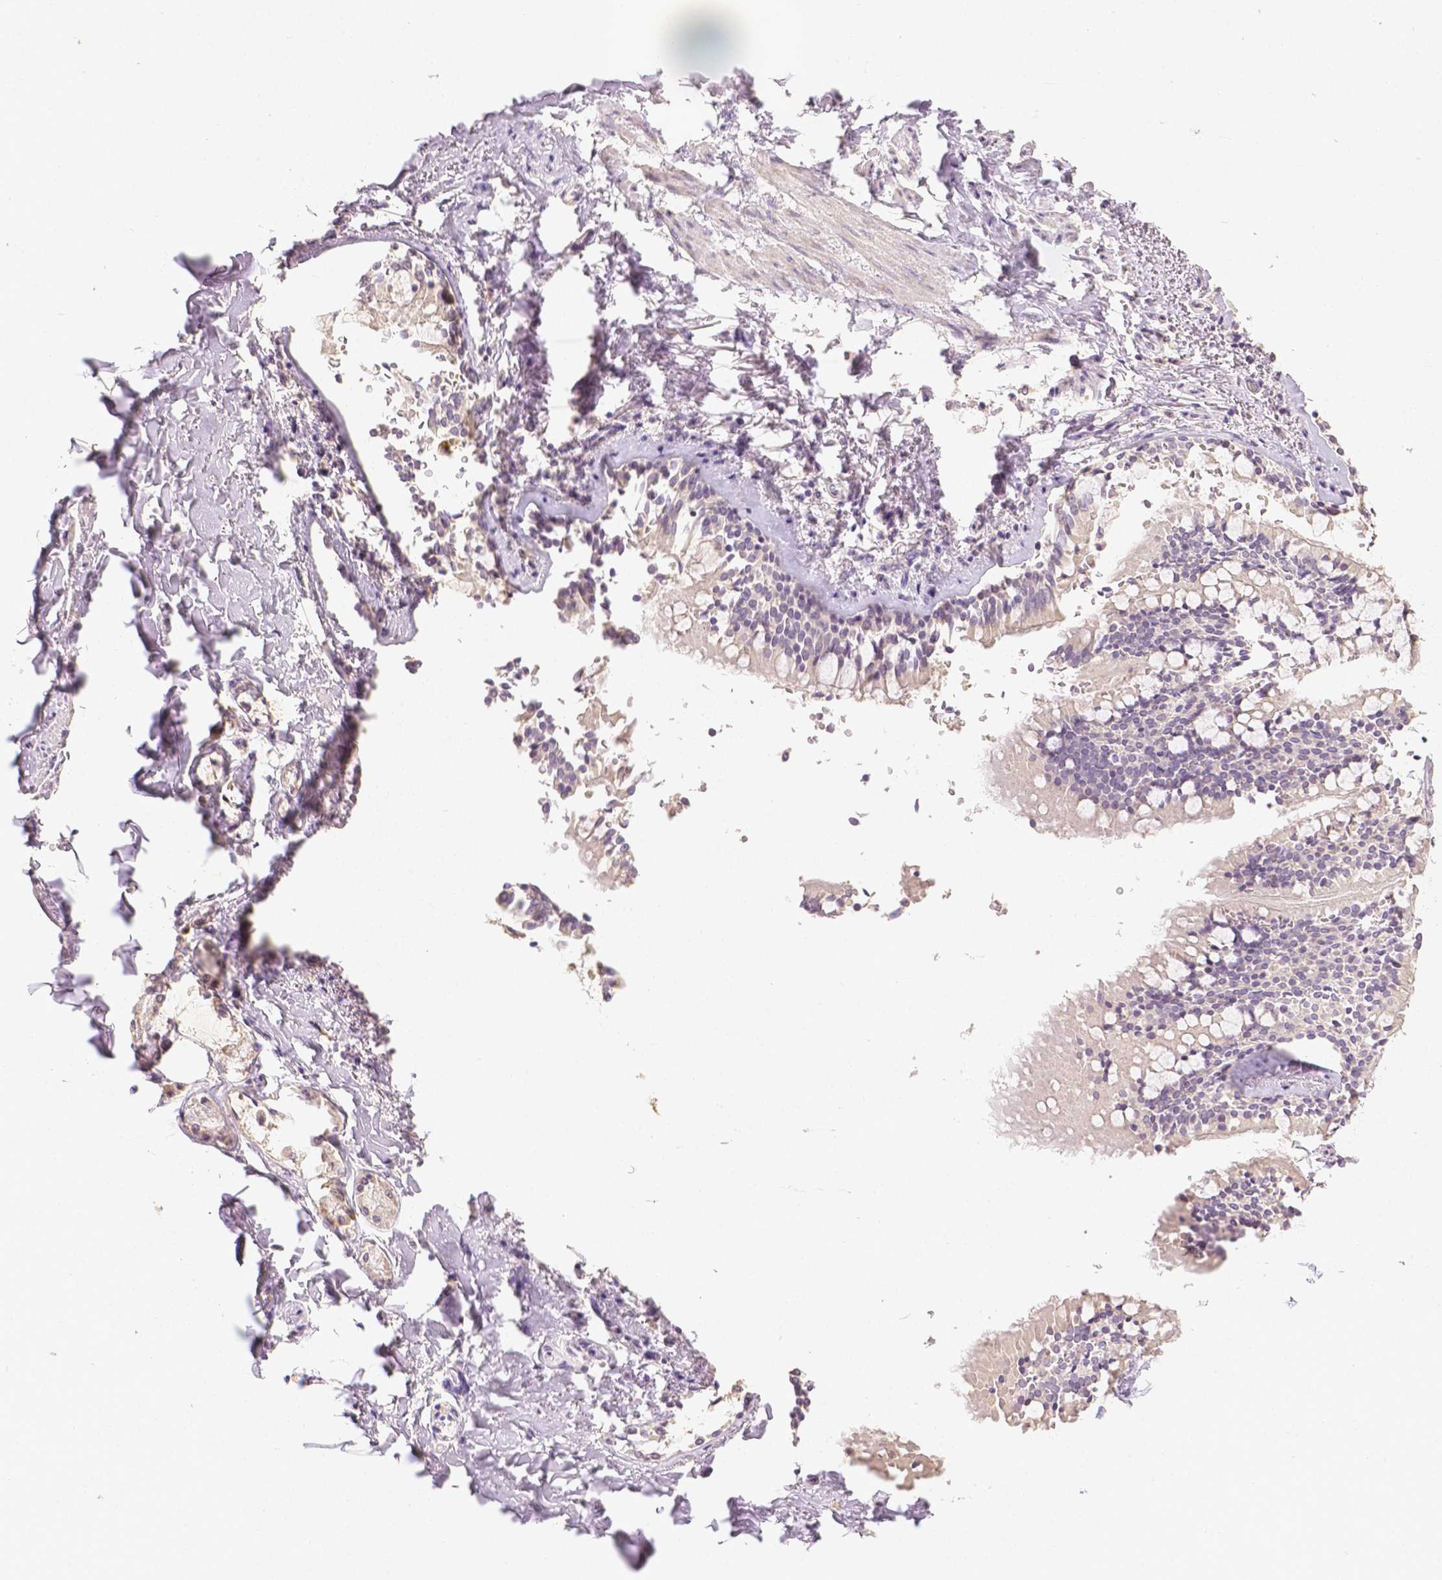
{"staining": {"intensity": "negative", "quantity": "none", "location": "none"}, "tissue": "soft tissue", "cell_type": "Fibroblasts", "image_type": "normal", "snomed": [{"axis": "morphology", "description": "Normal tissue, NOS"}, {"axis": "topography", "description": "Cartilage tissue"}, {"axis": "topography", "description": "Bronchus"}, {"axis": "topography", "description": "Peripheral nerve tissue"}], "caption": "This is an IHC micrograph of unremarkable human soft tissue. There is no expression in fibroblasts.", "gene": "TGM1", "patient": {"sex": "male", "age": 67}}